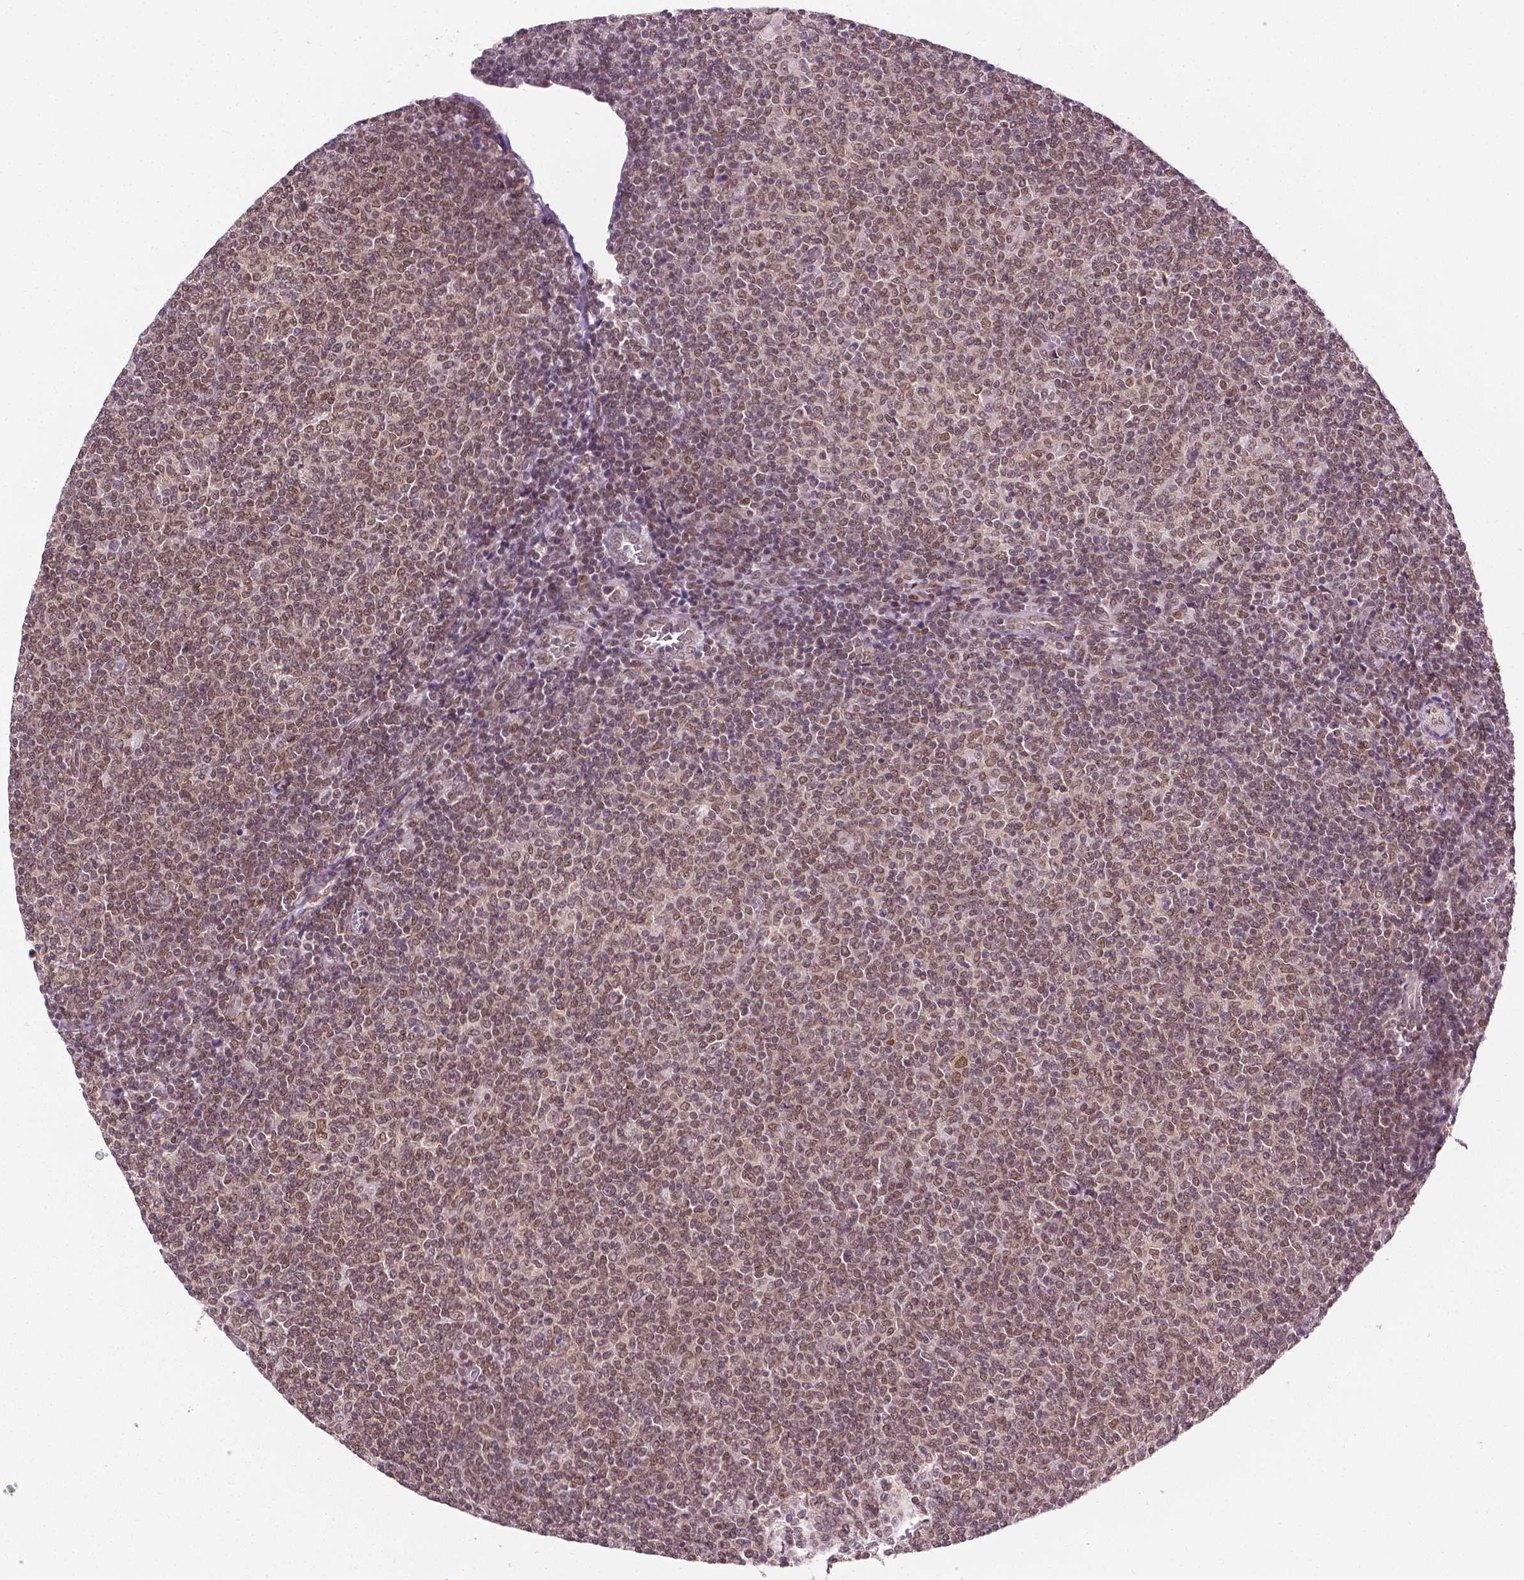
{"staining": {"intensity": "moderate", "quantity": "25%-75%", "location": "nuclear"}, "tissue": "lymphoma", "cell_type": "Tumor cells", "image_type": "cancer", "snomed": [{"axis": "morphology", "description": "Malignant lymphoma, non-Hodgkin's type, Low grade"}, {"axis": "topography", "description": "Lymph node"}], "caption": "Immunohistochemistry (IHC) image of malignant lymphoma, non-Hodgkin's type (low-grade) stained for a protein (brown), which demonstrates medium levels of moderate nuclear staining in about 25%-75% of tumor cells.", "gene": "UBQLN4", "patient": {"sex": "male", "age": 52}}